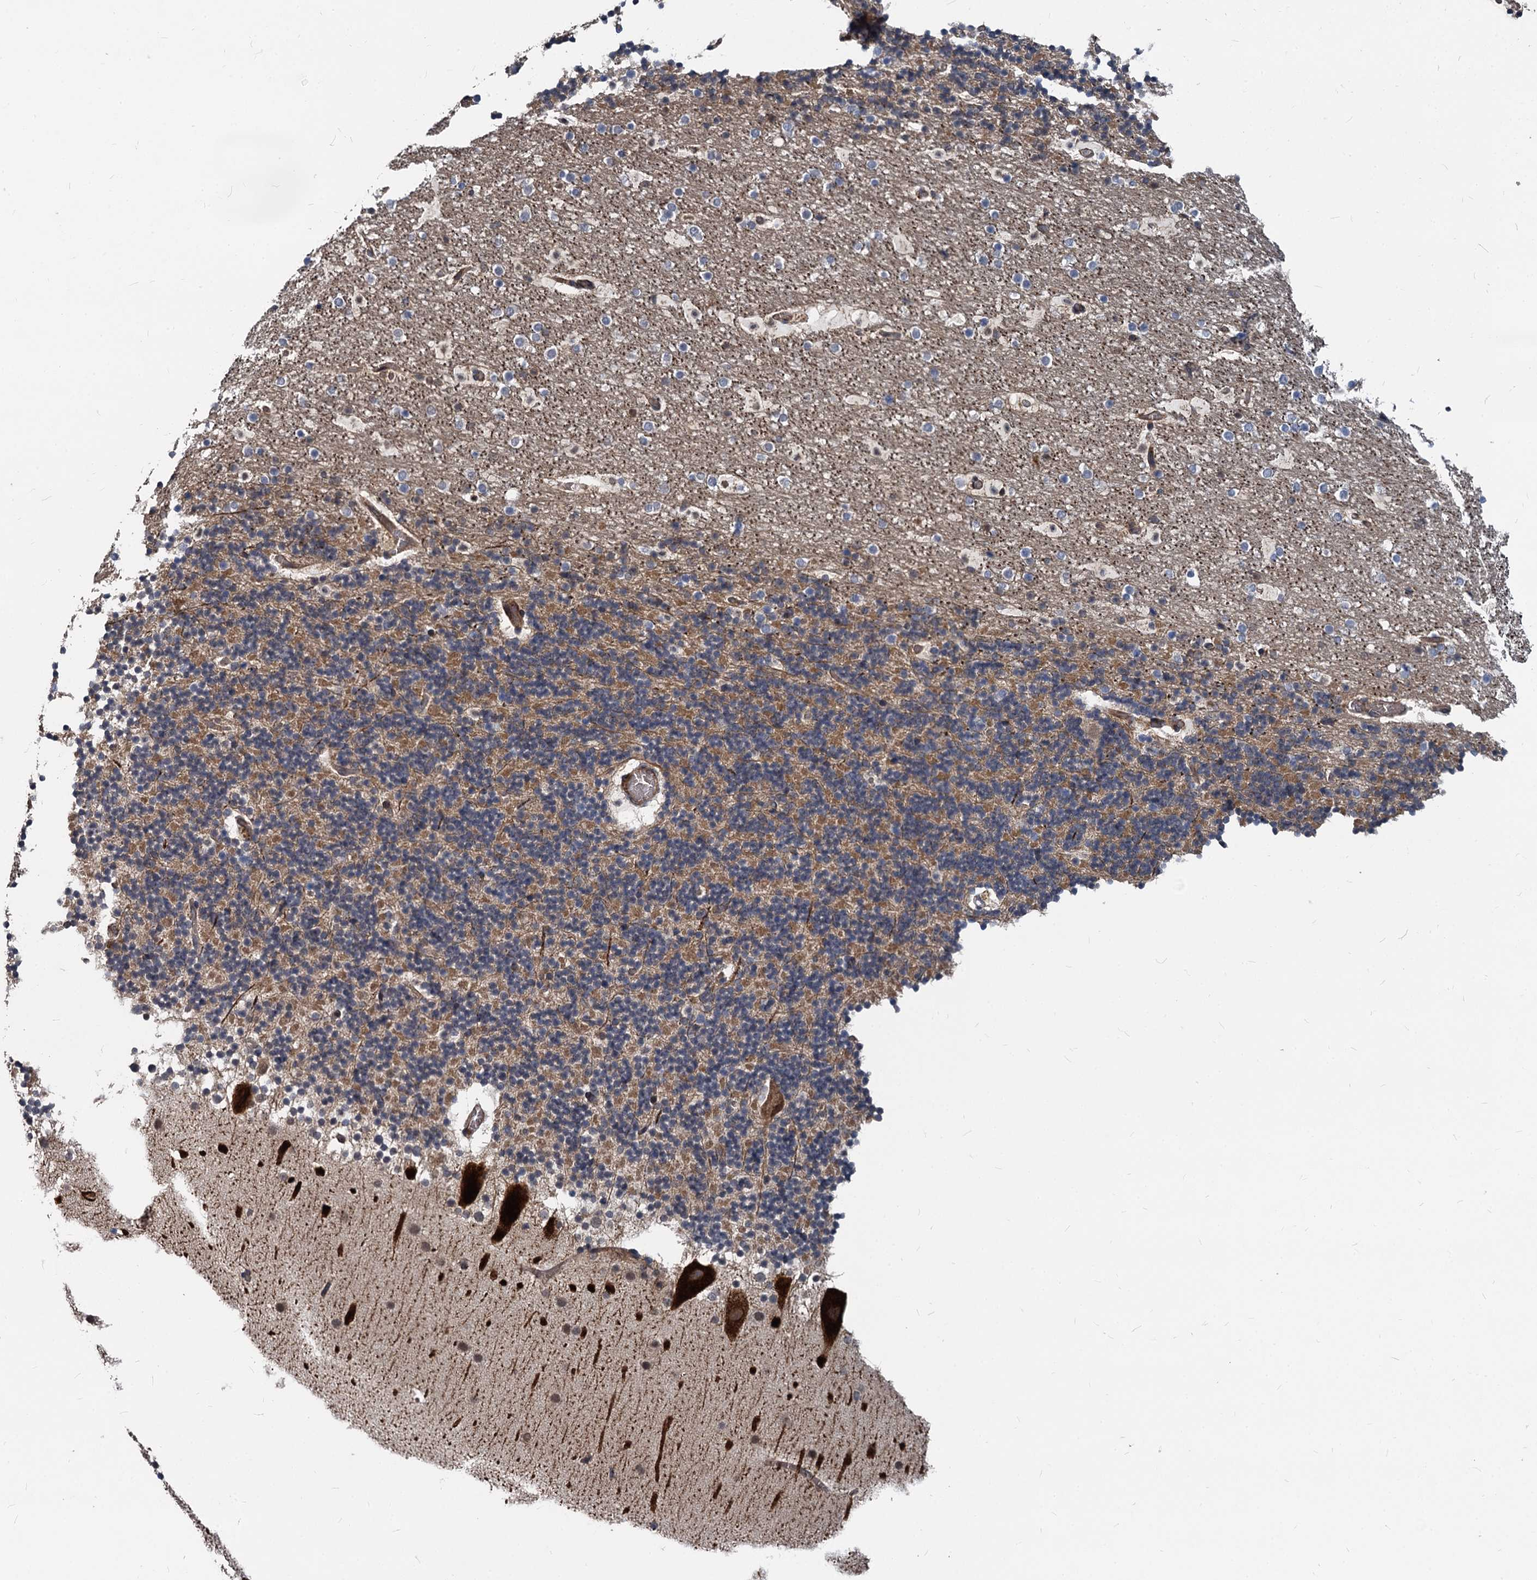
{"staining": {"intensity": "moderate", "quantity": "25%-75%", "location": "cytoplasmic/membranous,nuclear"}, "tissue": "cerebellum", "cell_type": "Cells in granular layer", "image_type": "normal", "snomed": [{"axis": "morphology", "description": "Normal tissue, NOS"}, {"axis": "topography", "description": "Cerebellum"}], "caption": "A high-resolution photomicrograph shows immunohistochemistry (IHC) staining of unremarkable cerebellum, which demonstrates moderate cytoplasmic/membranous,nuclear positivity in approximately 25%-75% of cells in granular layer. The staining is performed using DAB (3,3'-diaminobenzidine) brown chromogen to label protein expression. The nuclei are counter-stained blue using hematoxylin.", "gene": "STIM1", "patient": {"sex": "male", "age": 57}}